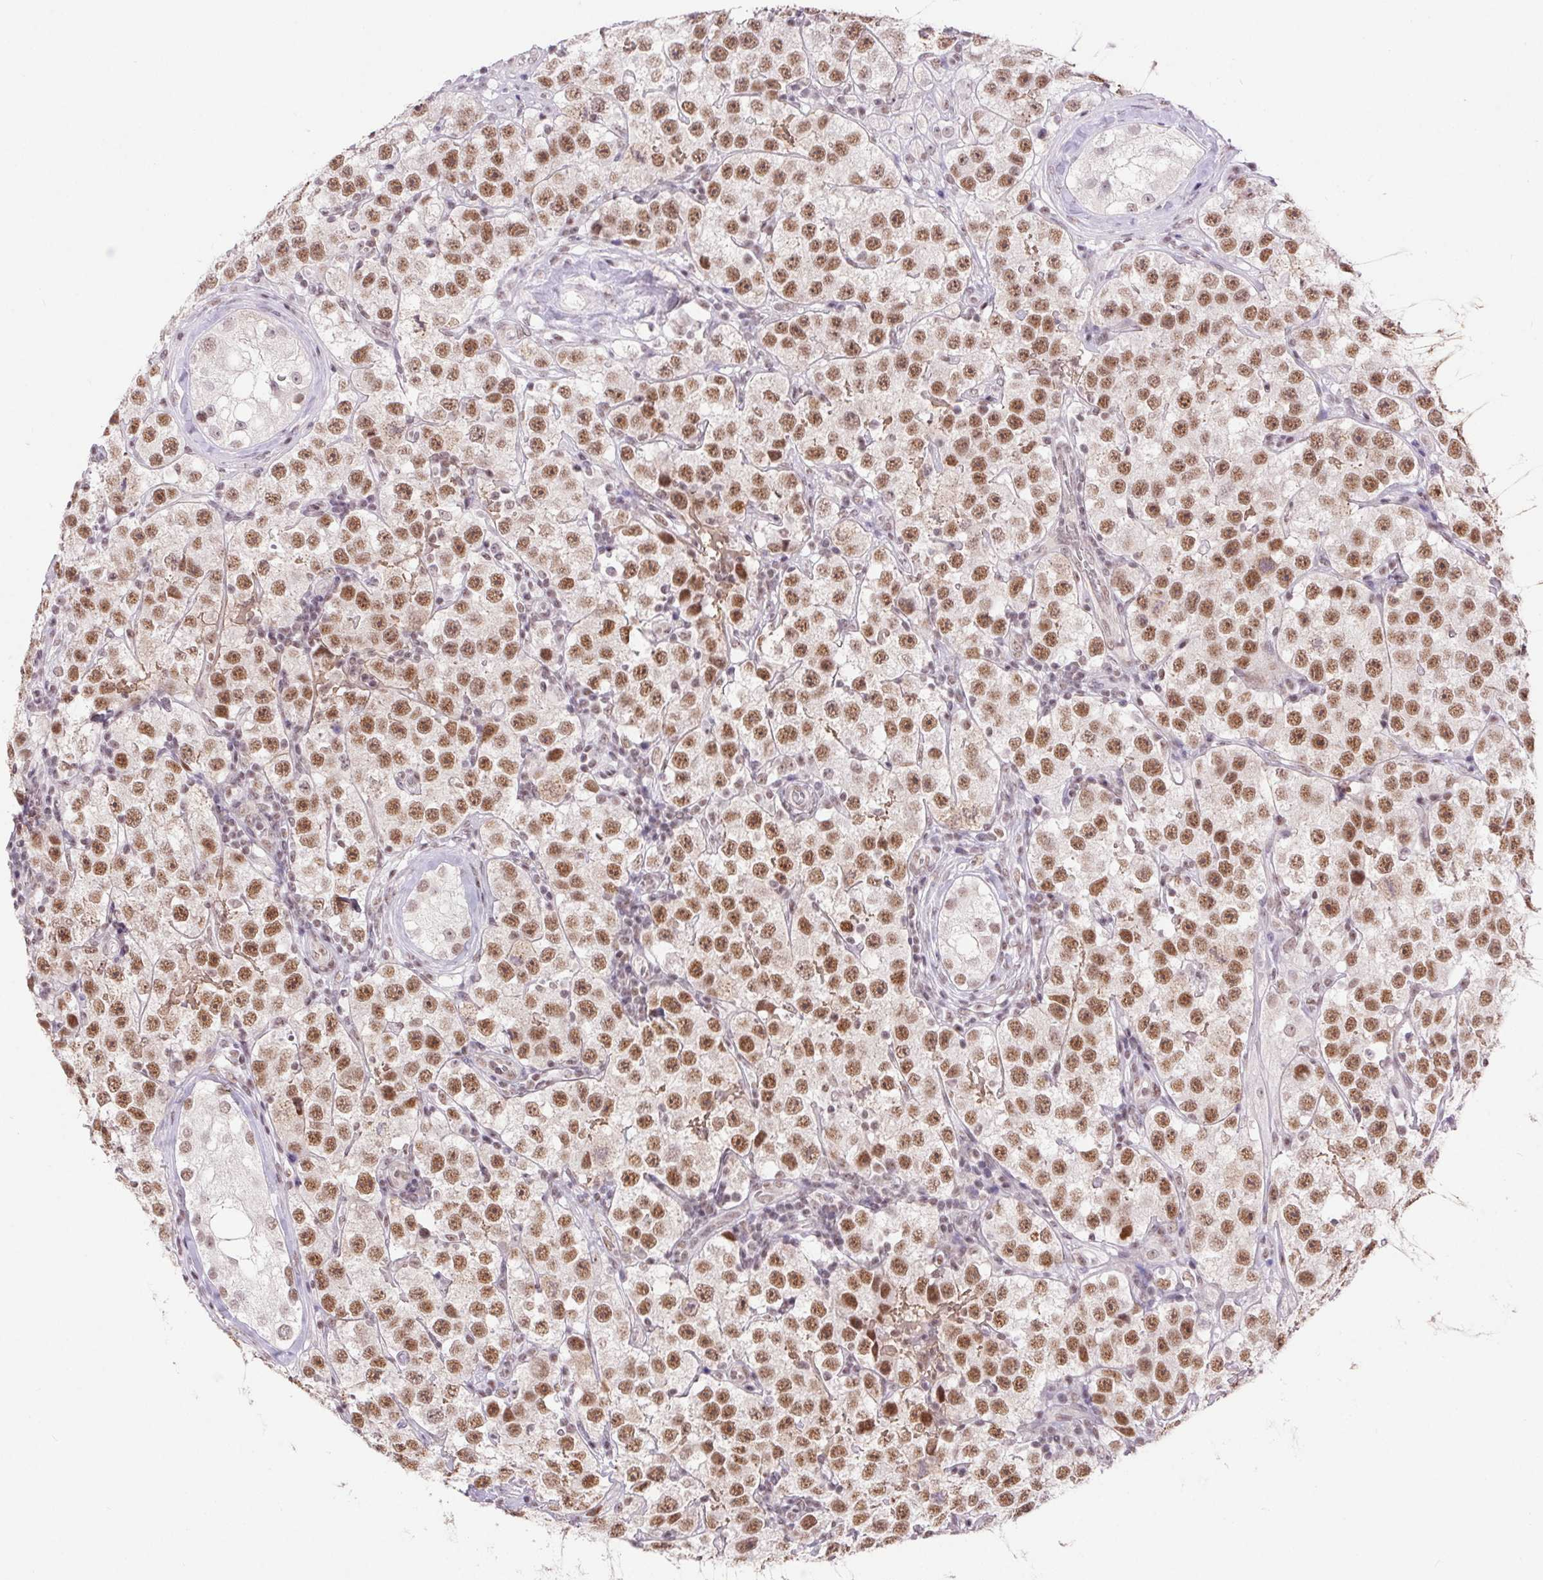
{"staining": {"intensity": "moderate", "quantity": ">75%", "location": "nuclear"}, "tissue": "testis cancer", "cell_type": "Tumor cells", "image_type": "cancer", "snomed": [{"axis": "morphology", "description": "Seminoma, NOS"}, {"axis": "topography", "description": "Testis"}], "caption": "Immunohistochemistry (IHC) photomicrograph of neoplastic tissue: human testis cancer (seminoma) stained using immunohistochemistry (IHC) demonstrates medium levels of moderate protein expression localized specifically in the nuclear of tumor cells, appearing as a nuclear brown color.", "gene": "DDX17", "patient": {"sex": "male", "age": 34}}